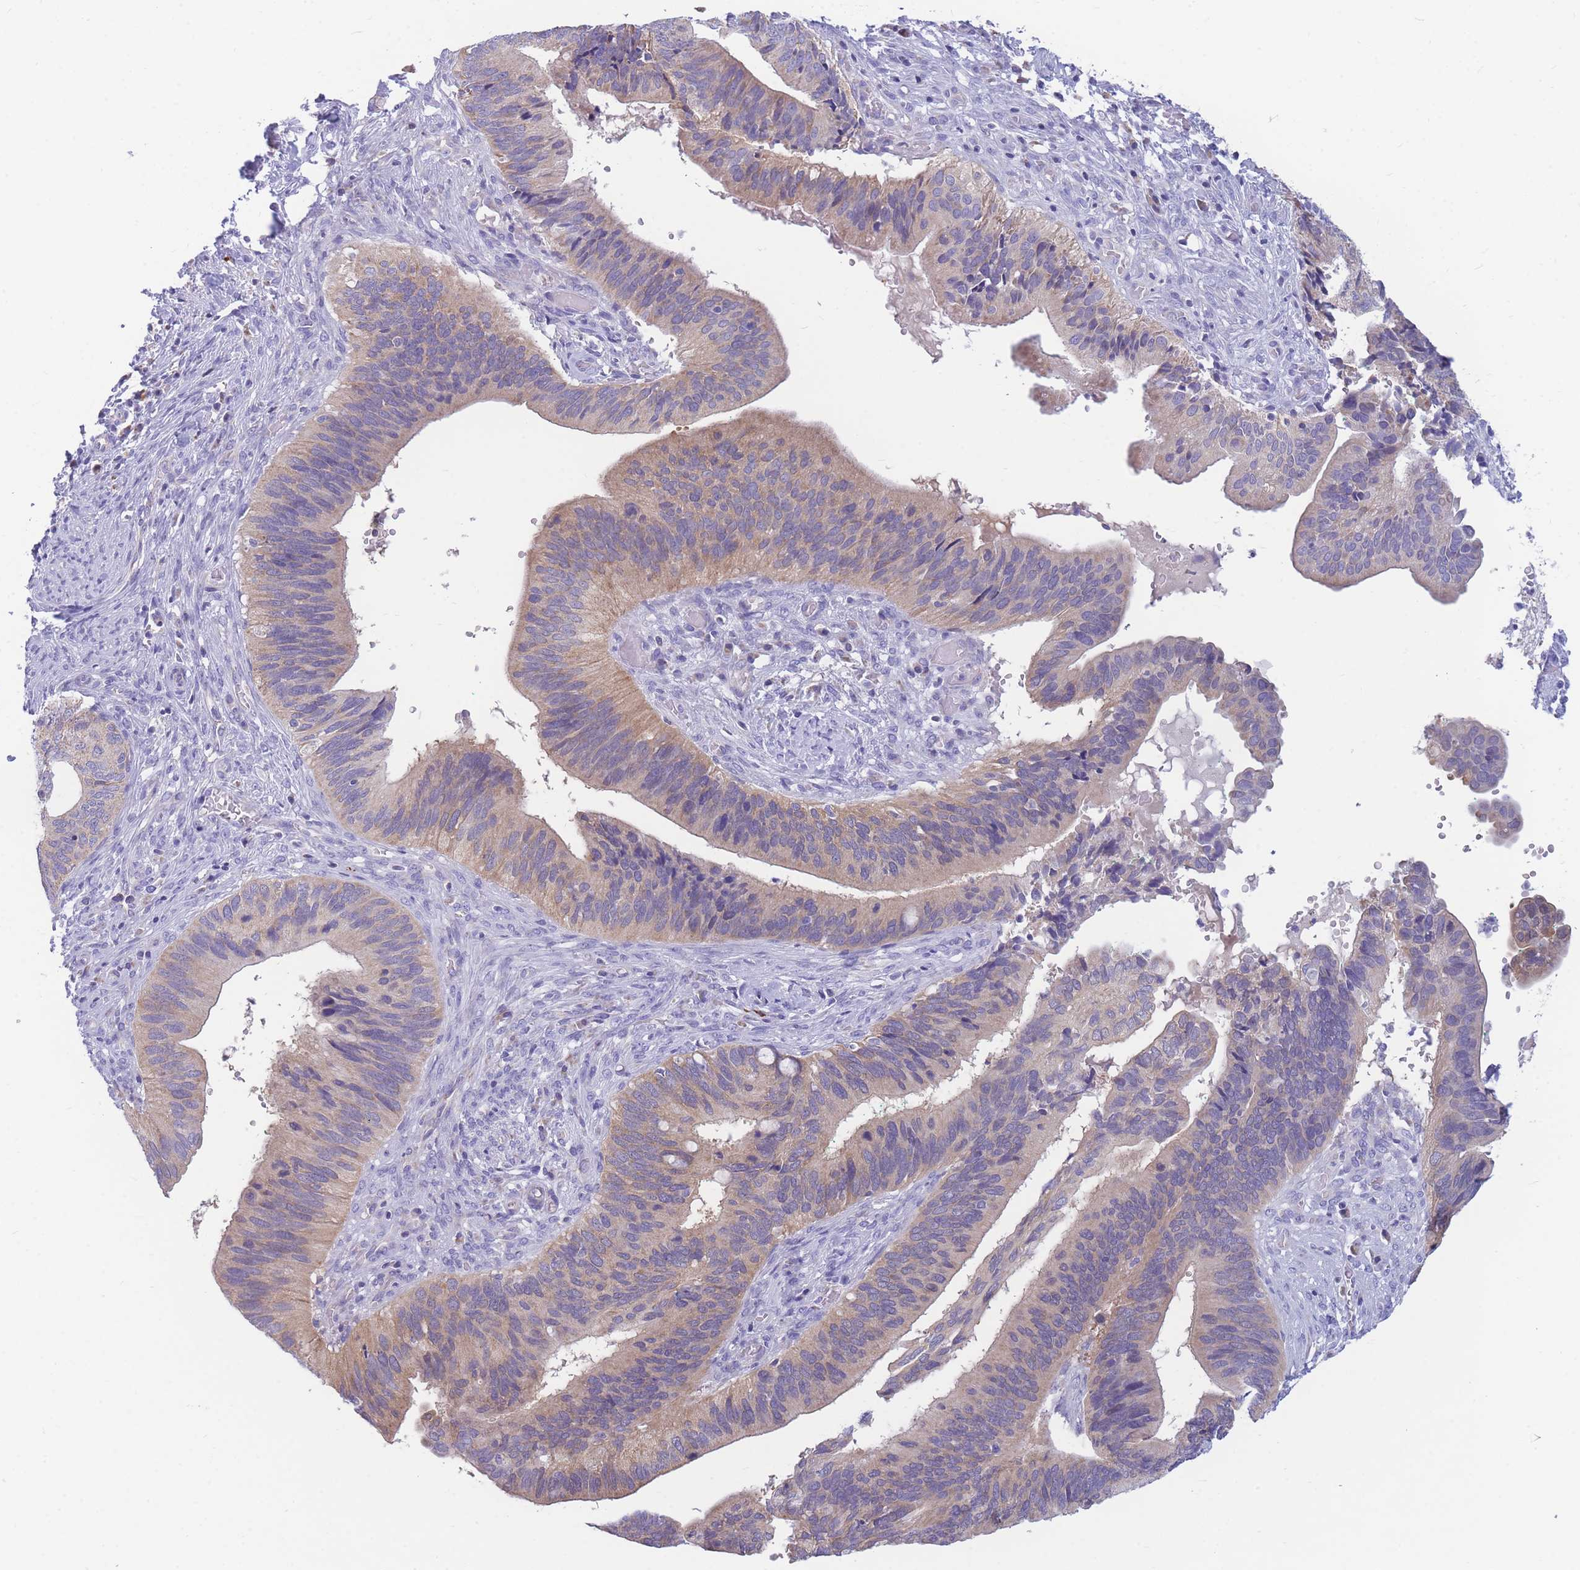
{"staining": {"intensity": "moderate", "quantity": "25%-75%", "location": "cytoplasmic/membranous"}, "tissue": "cervical cancer", "cell_type": "Tumor cells", "image_type": "cancer", "snomed": [{"axis": "morphology", "description": "Adenocarcinoma, NOS"}, {"axis": "topography", "description": "Cervix"}], "caption": "Protein staining exhibits moderate cytoplasmic/membranous expression in about 25%-75% of tumor cells in cervical cancer (adenocarcinoma).", "gene": "DHRS11", "patient": {"sex": "female", "age": 42}}